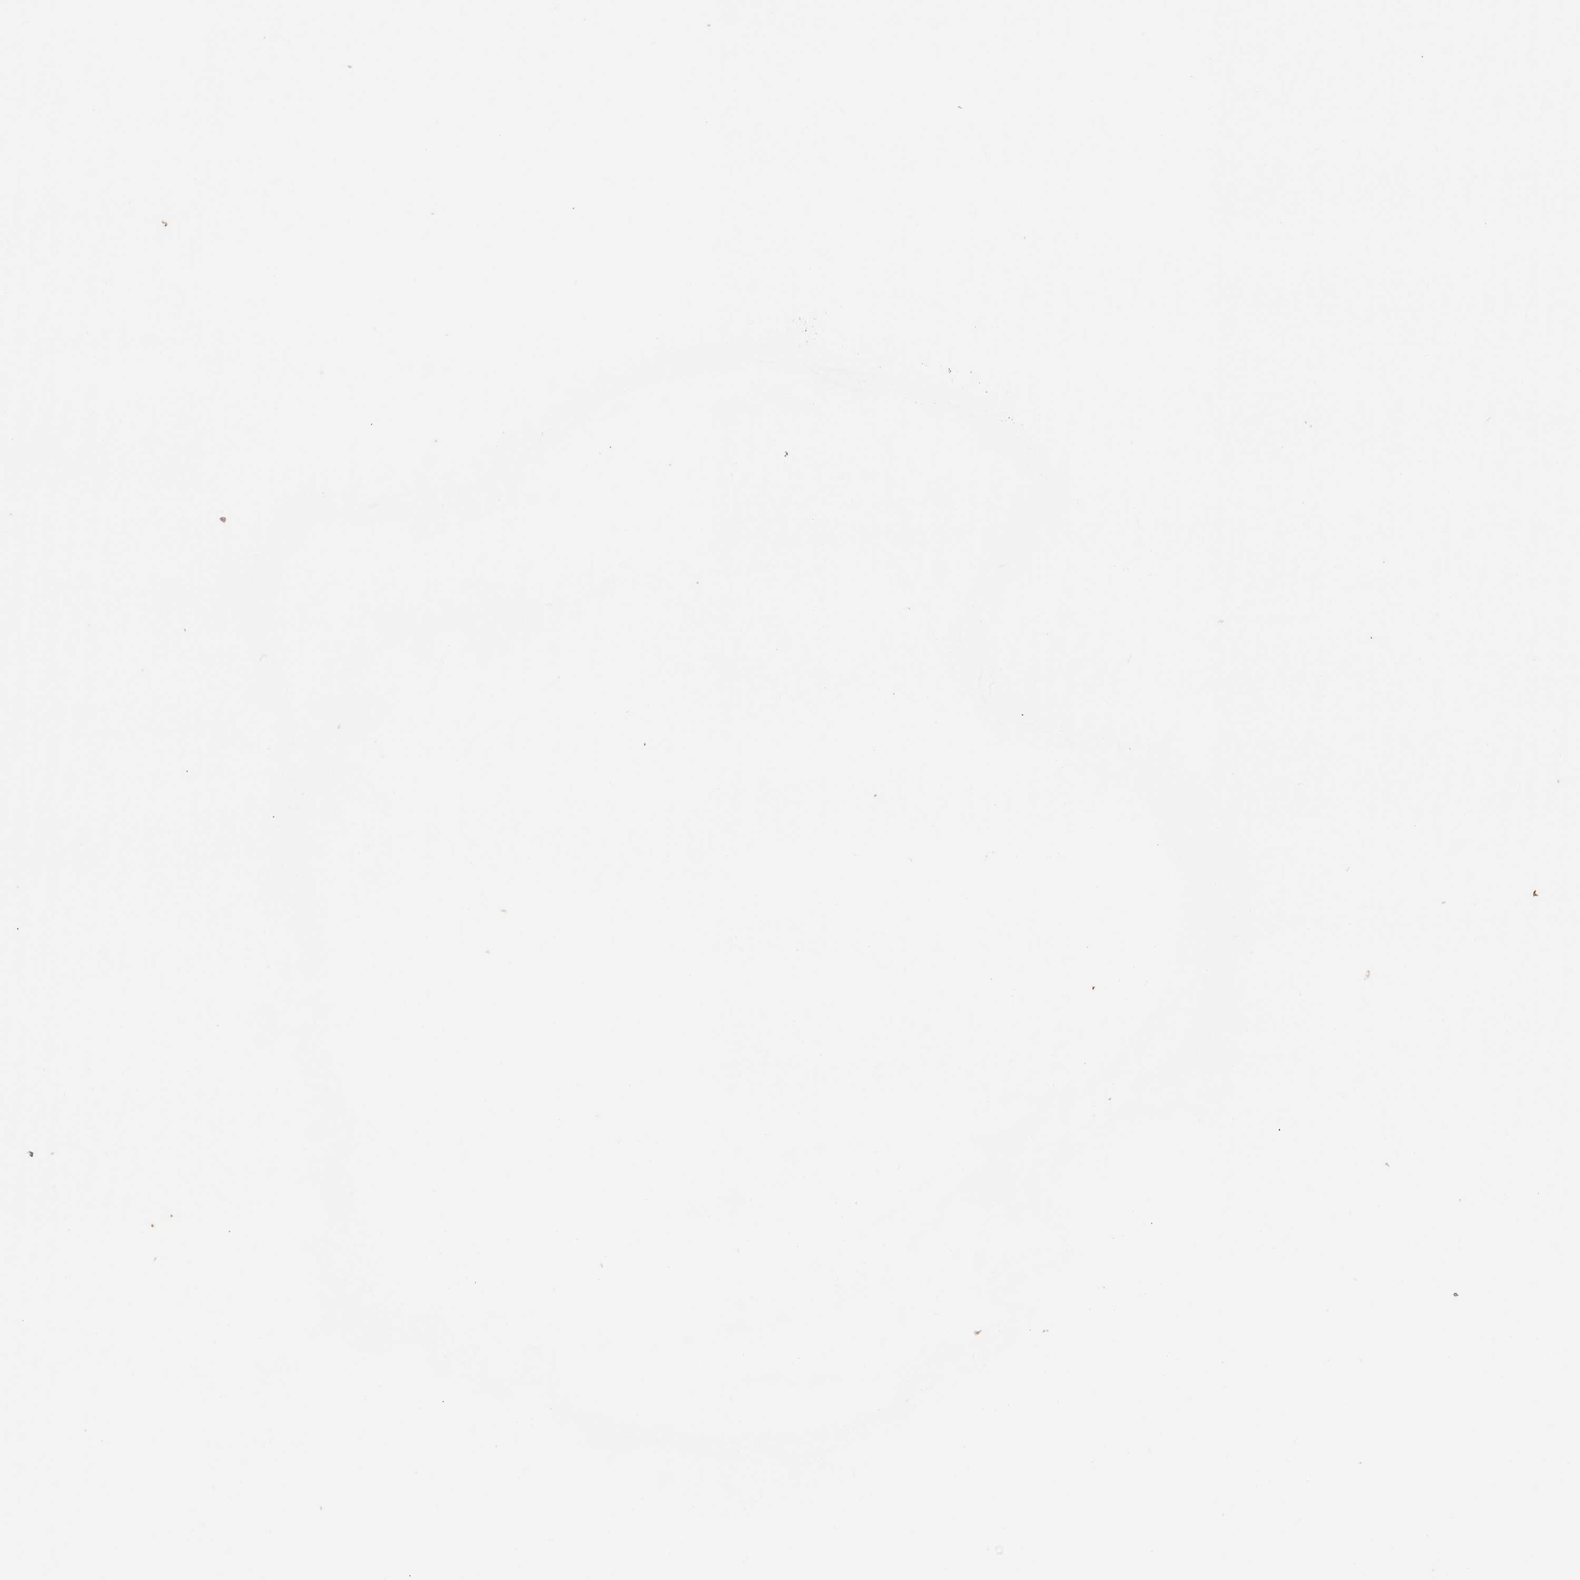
{"staining": {"intensity": "weak", "quantity": ">75%", "location": "cytoplasmic/membranous"}, "tissue": "appendix", "cell_type": "Glandular cells", "image_type": "normal", "snomed": [{"axis": "morphology", "description": "Normal tissue, NOS"}, {"axis": "topography", "description": "Appendix"}], "caption": "Immunohistochemistry (IHC) photomicrograph of unremarkable appendix stained for a protein (brown), which reveals low levels of weak cytoplasmic/membranous positivity in about >75% of glandular cells.", "gene": "SYVN1", "patient": {"sex": "male", "age": 56}}